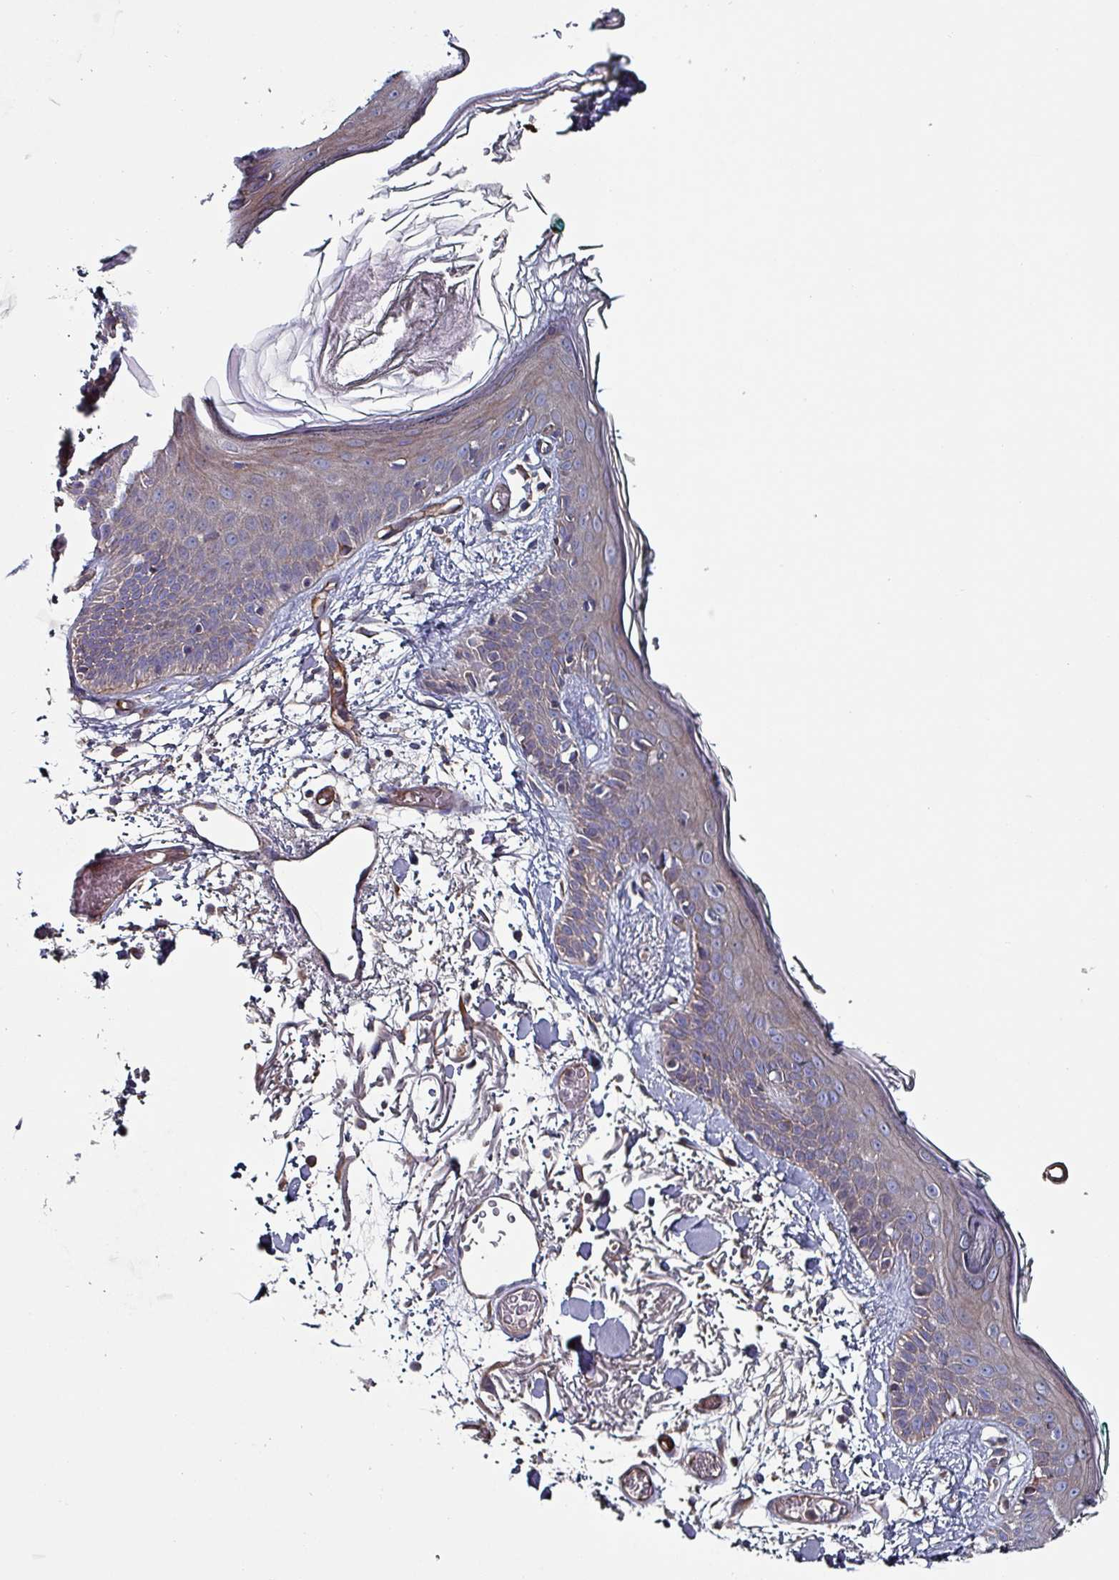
{"staining": {"intensity": "negative", "quantity": "none", "location": "none"}, "tissue": "skin", "cell_type": "Fibroblasts", "image_type": "normal", "snomed": [{"axis": "morphology", "description": "Normal tissue, NOS"}, {"axis": "topography", "description": "Skin"}], "caption": "DAB immunohistochemical staining of unremarkable human skin displays no significant expression in fibroblasts.", "gene": "ANO10", "patient": {"sex": "male", "age": 79}}